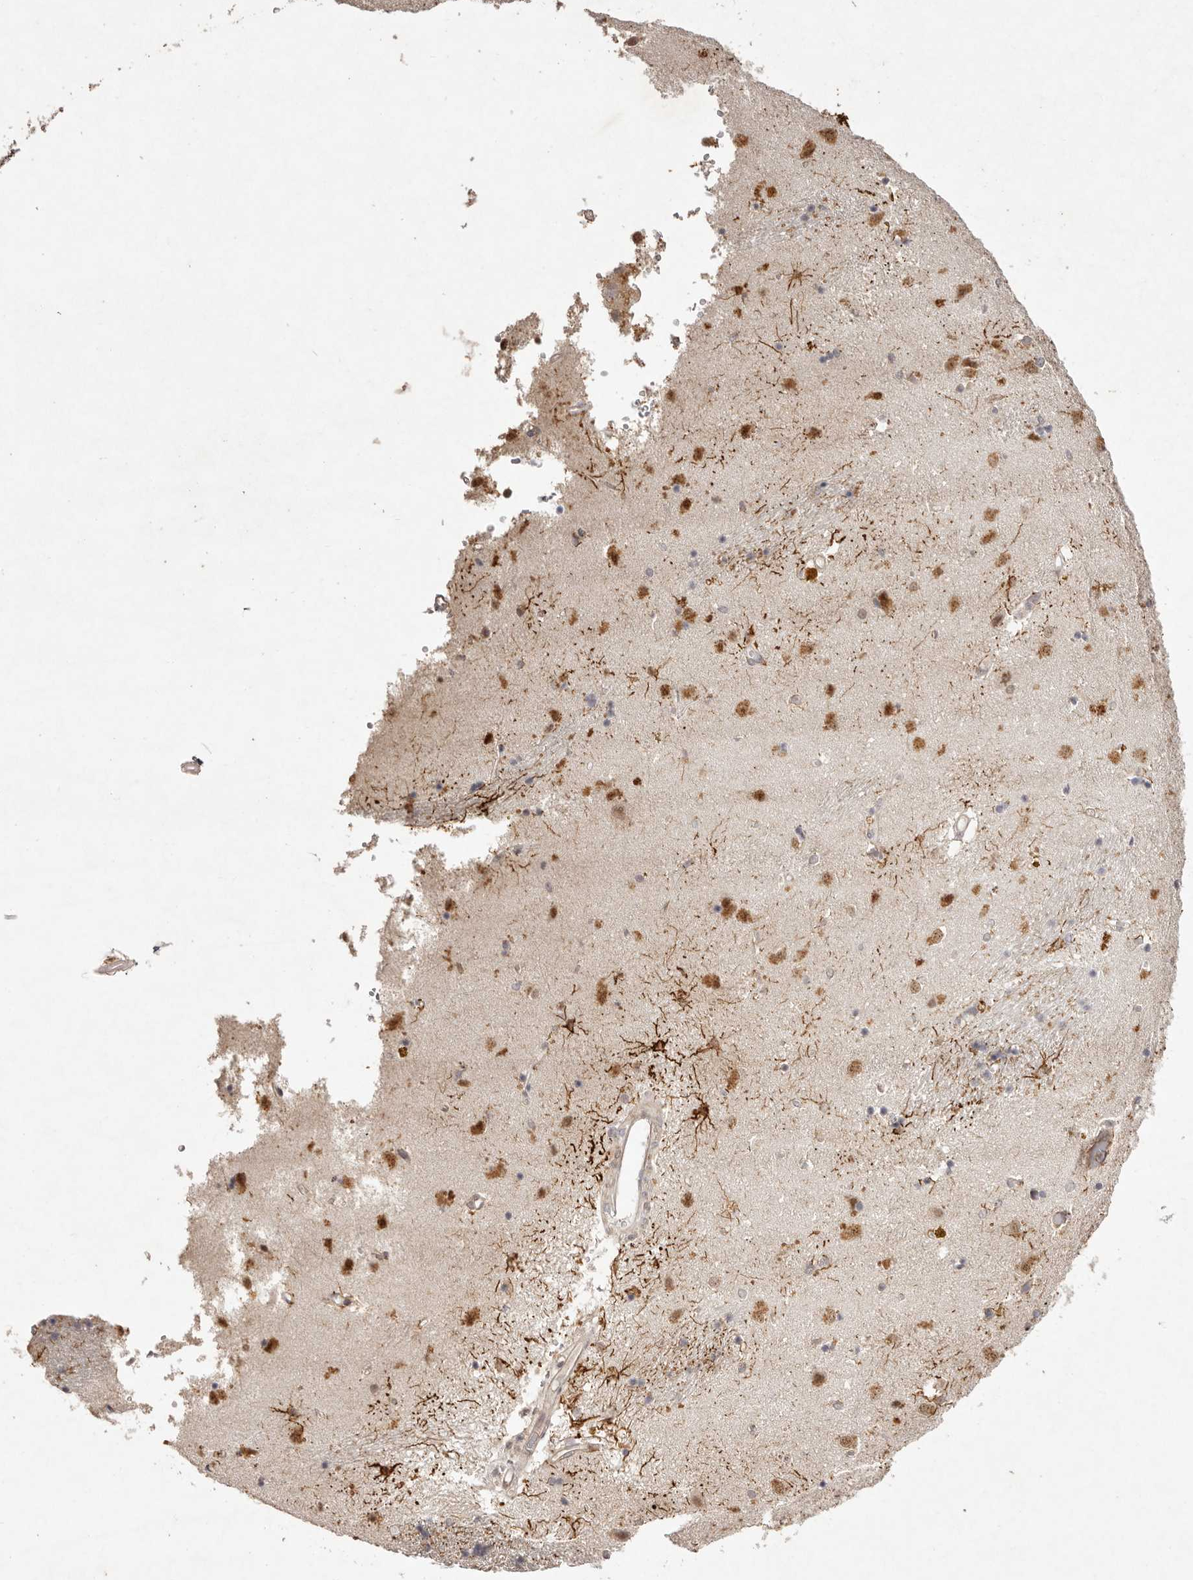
{"staining": {"intensity": "strong", "quantity": "<25%", "location": "cytoplasmic/membranous"}, "tissue": "caudate", "cell_type": "Glial cells", "image_type": "normal", "snomed": [{"axis": "morphology", "description": "Normal tissue, NOS"}, {"axis": "topography", "description": "Lateral ventricle wall"}], "caption": "IHC of unremarkable caudate shows medium levels of strong cytoplasmic/membranous staining in approximately <25% of glial cells. (Brightfield microscopy of DAB IHC at high magnification).", "gene": "BUD31", "patient": {"sex": "male", "age": 70}}